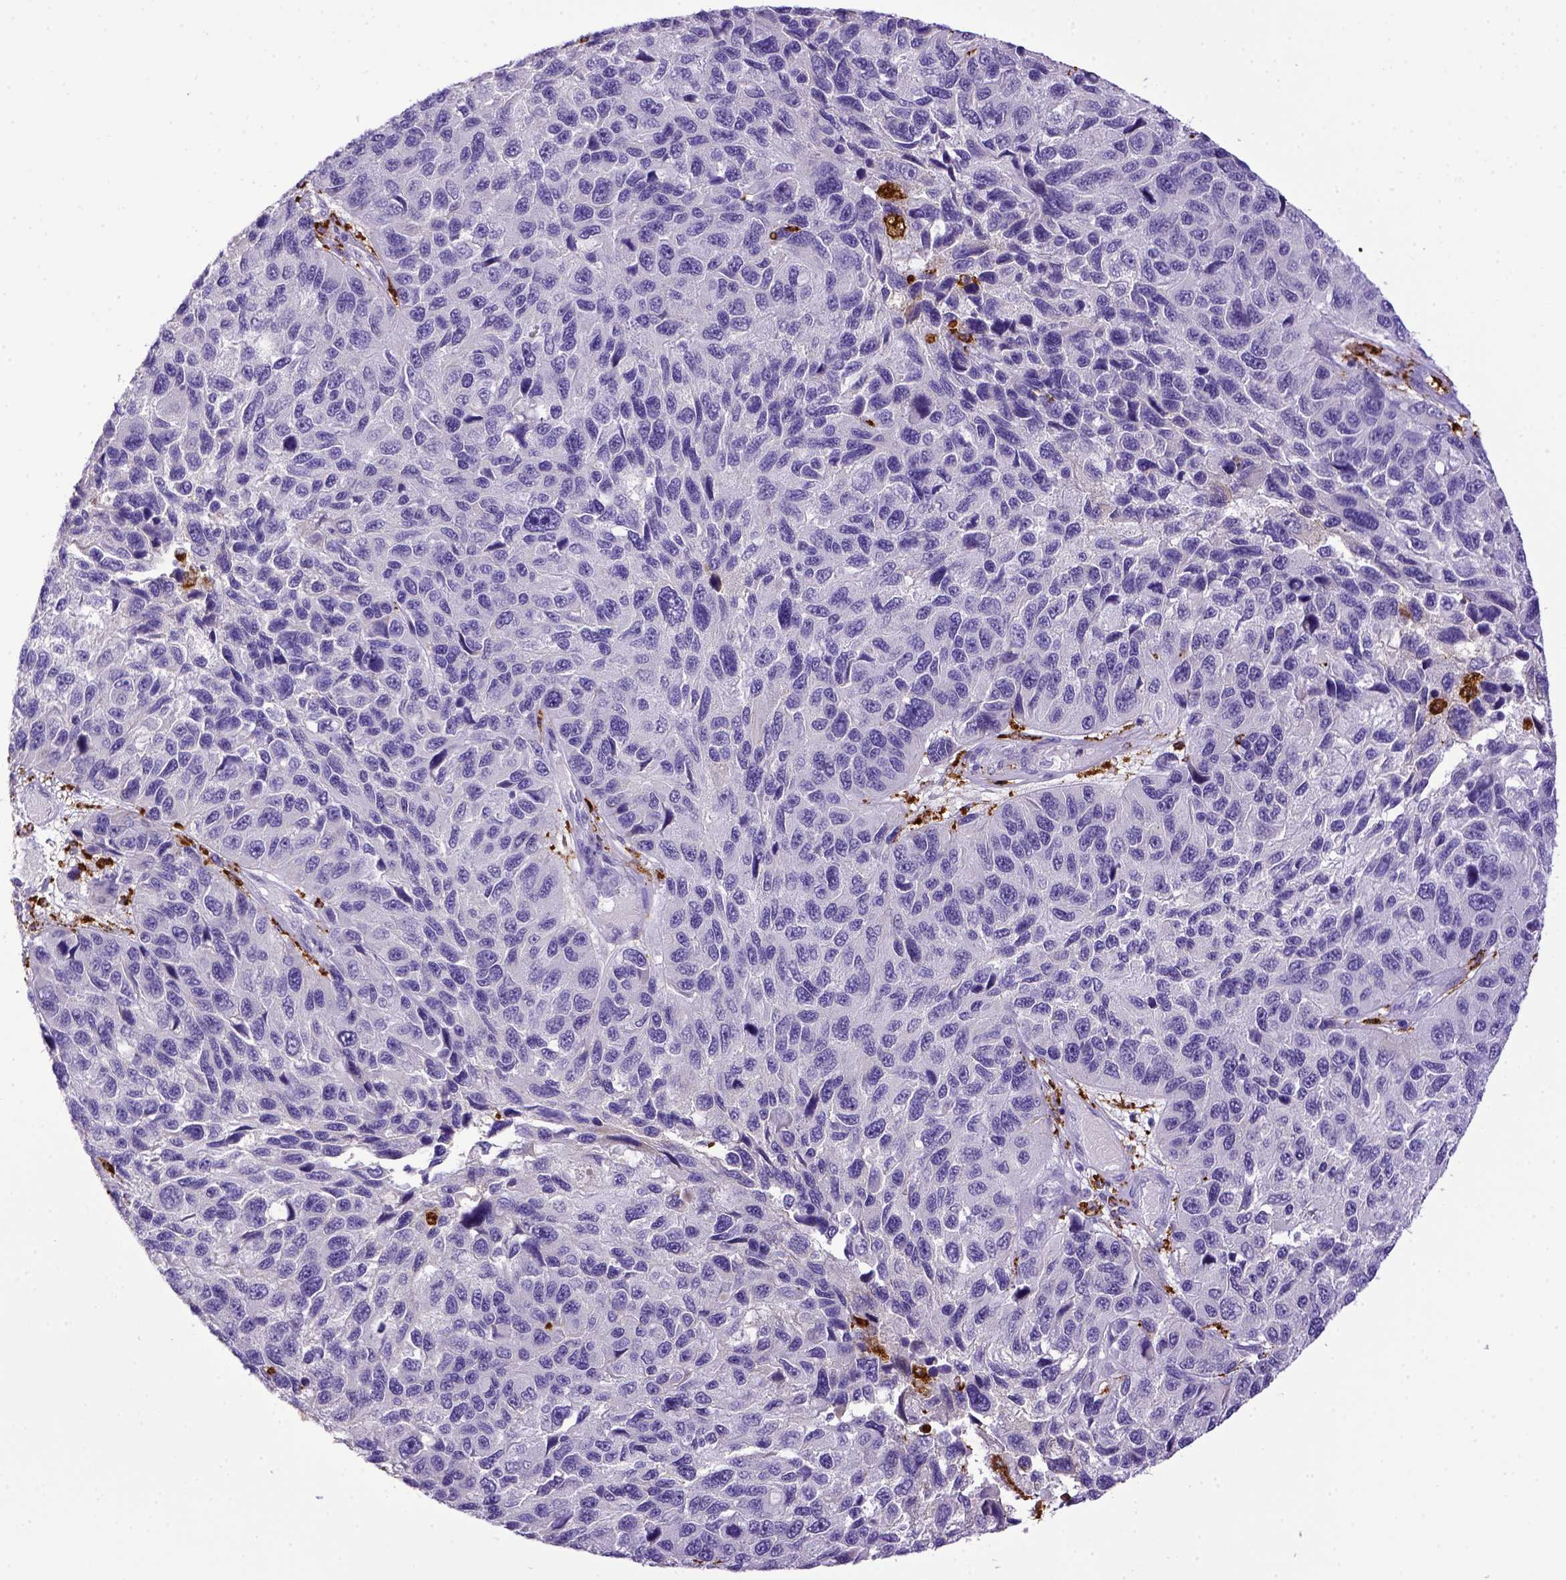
{"staining": {"intensity": "negative", "quantity": "none", "location": "none"}, "tissue": "melanoma", "cell_type": "Tumor cells", "image_type": "cancer", "snomed": [{"axis": "morphology", "description": "Malignant melanoma, NOS"}, {"axis": "topography", "description": "Skin"}], "caption": "Melanoma was stained to show a protein in brown. There is no significant staining in tumor cells. (DAB IHC with hematoxylin counter stain).", "gene": "CD68", "patient": {"sex": "male", "age": 53}}